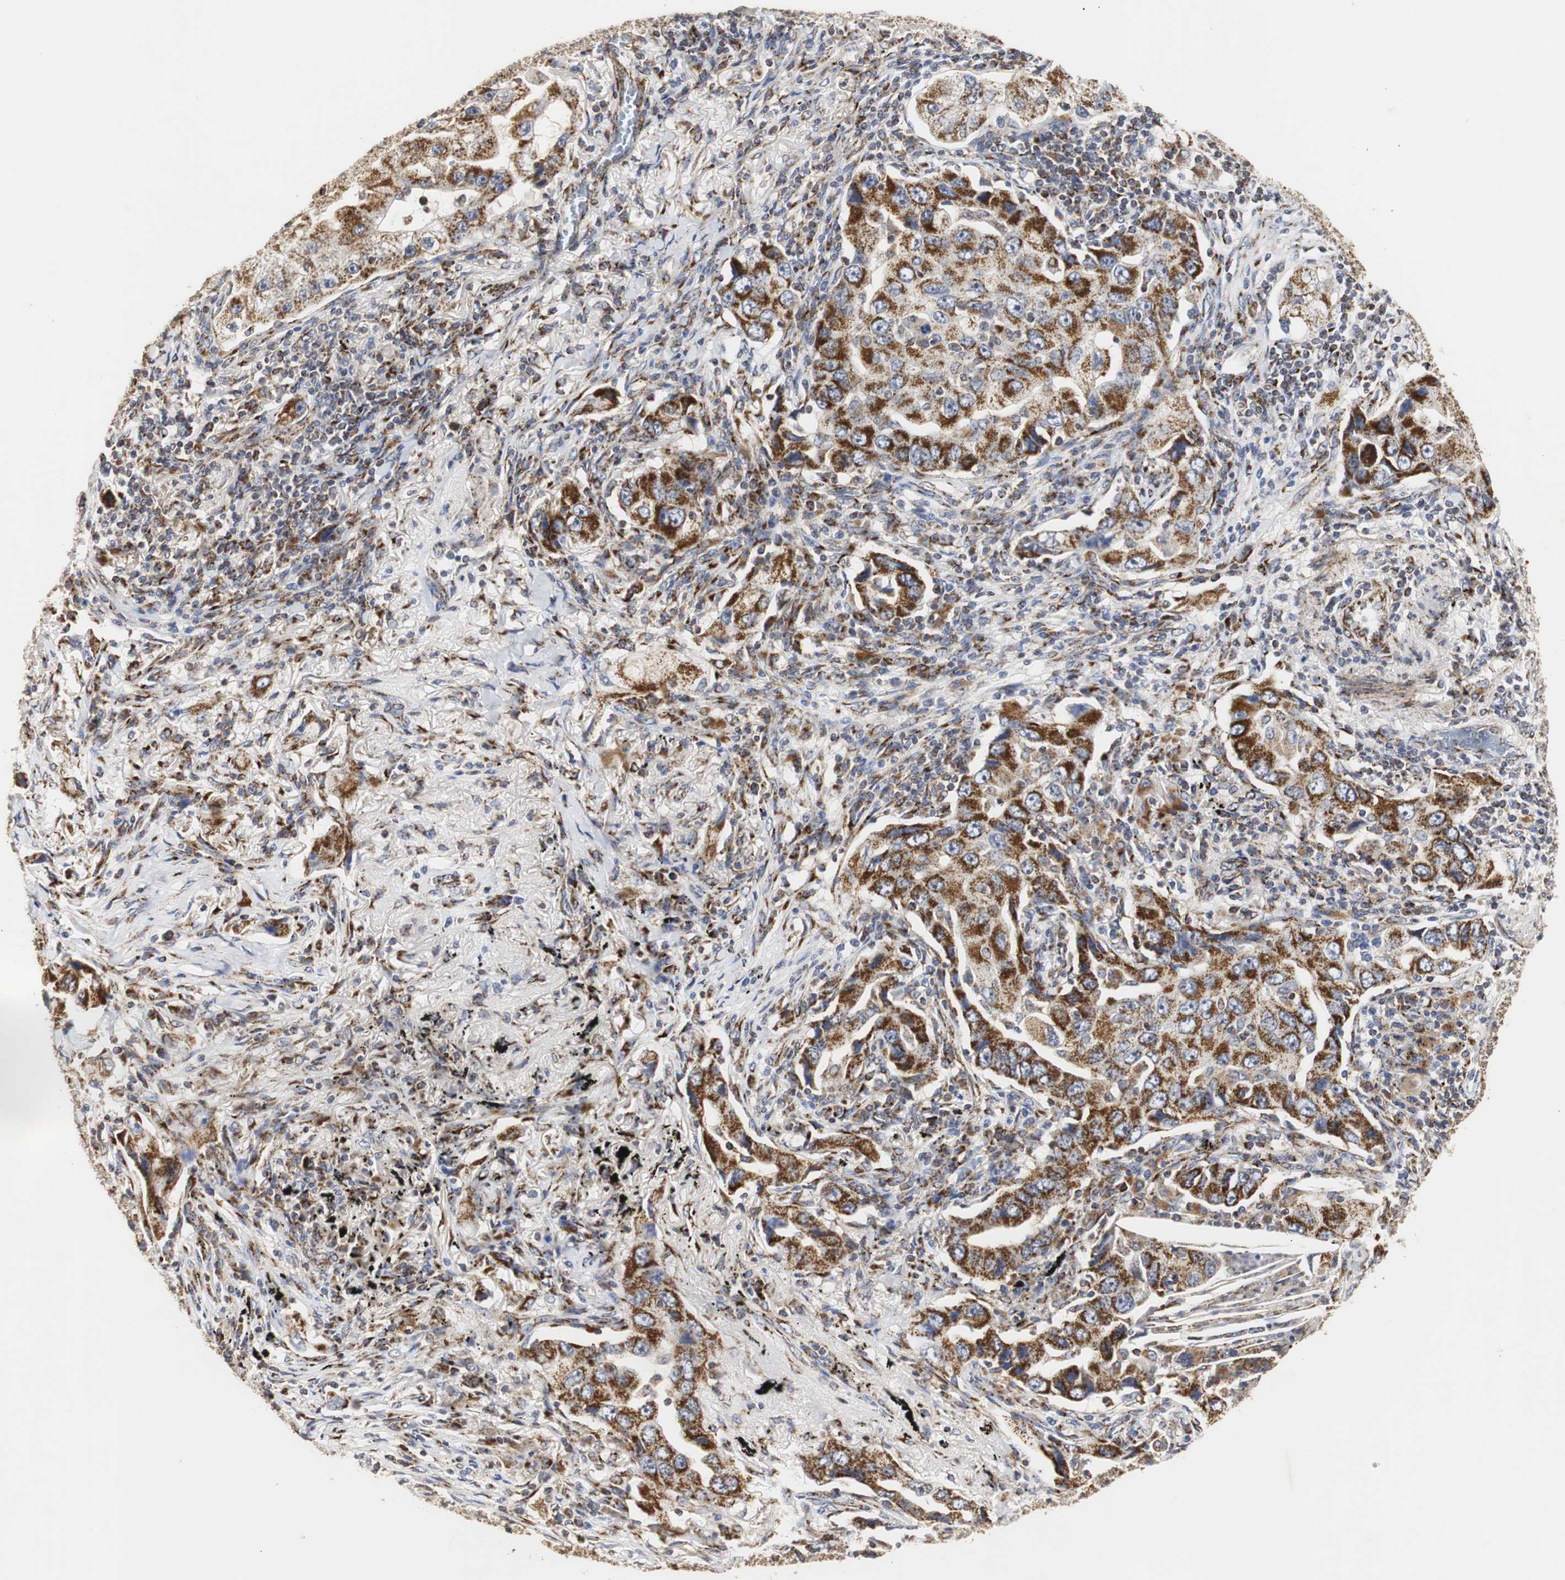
{"staining": {"intensity": "strong", "quantity": ">75%", "location": "cytoplasmic/membranous"}, "tissue": "lung cancer", "cell_type": "Tumor cells", "image_type": "cancer", "snomed": [{"axis": "morphology", "description": "Adenocarcinoma, NOS"}, {"axis": "topography", "description": "Lung"}], "caption": "Brown immunohistochemical staining in human adenocarcinoma (lung) displays strong cytoplasmic/membranous positivity in approximately >75% of tumor cells.", "gene": "HSD17B10", "patient": {"sex": "female", "age": 65}}